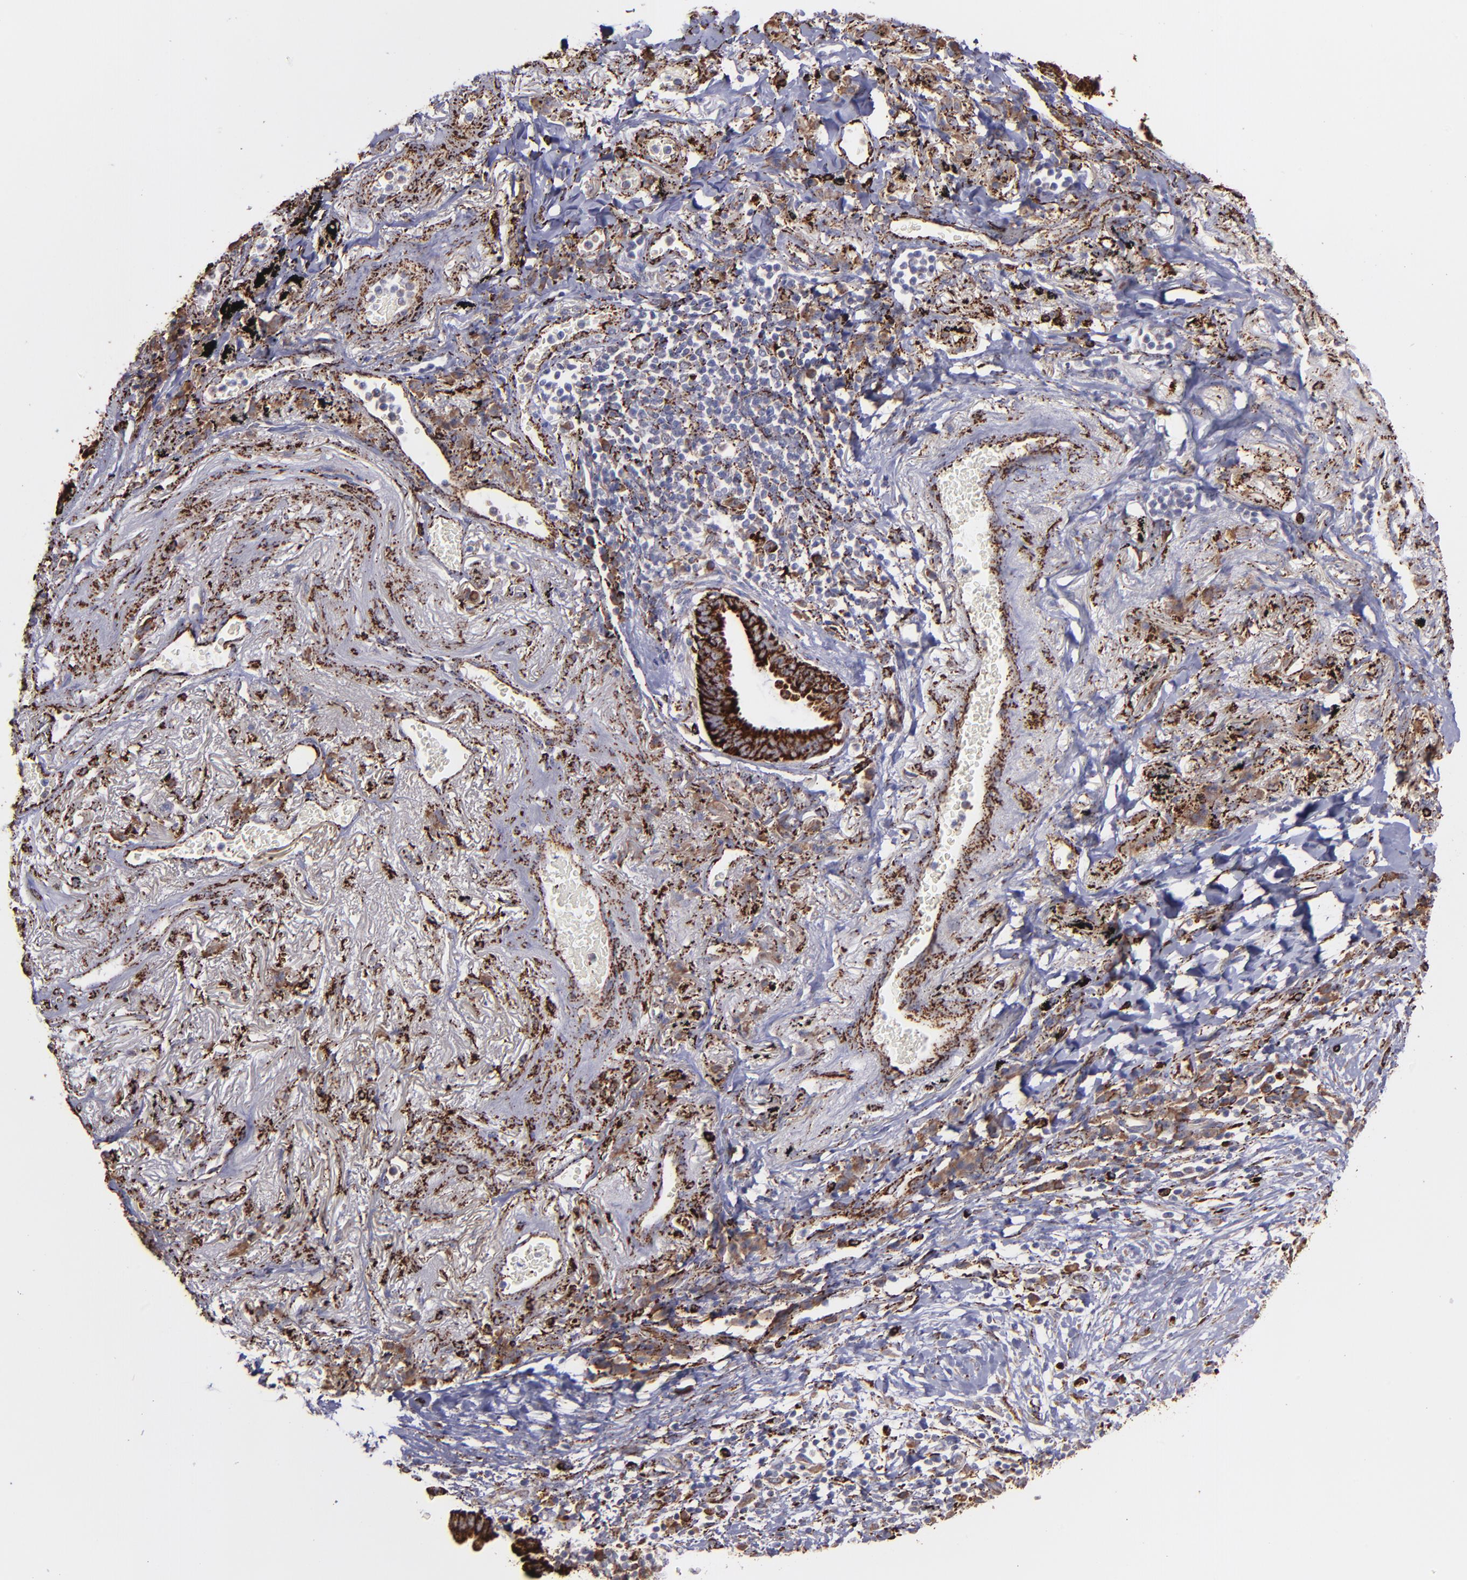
{"staining": {"intensity": "strong", "quantity": ">75%", "location": "cytoplasmic/membranous"}, "tissue": "lung cancer", "cell_type": "Tumor cells", "image_type": "cancer", "snomed": [{"axis": "morphology", "description": "Adenocarcinoma, NOS"}, {"axis": "topography", "description": "Lung"}], "caption": "Immunohistochemistry staining of lung adenocarcinoma, which displays high levels of strong cytoplasmic/membranous positivity in about >75% of tumor cells indicating strong cytoplasmic/membranous protein staining. The staining was performed using DAB (brown) for protein detection and nuclei were counterstained in hematoxylin (blue).", "gene": "MAOB", "patient": {"sex": "female", "age": 64}}